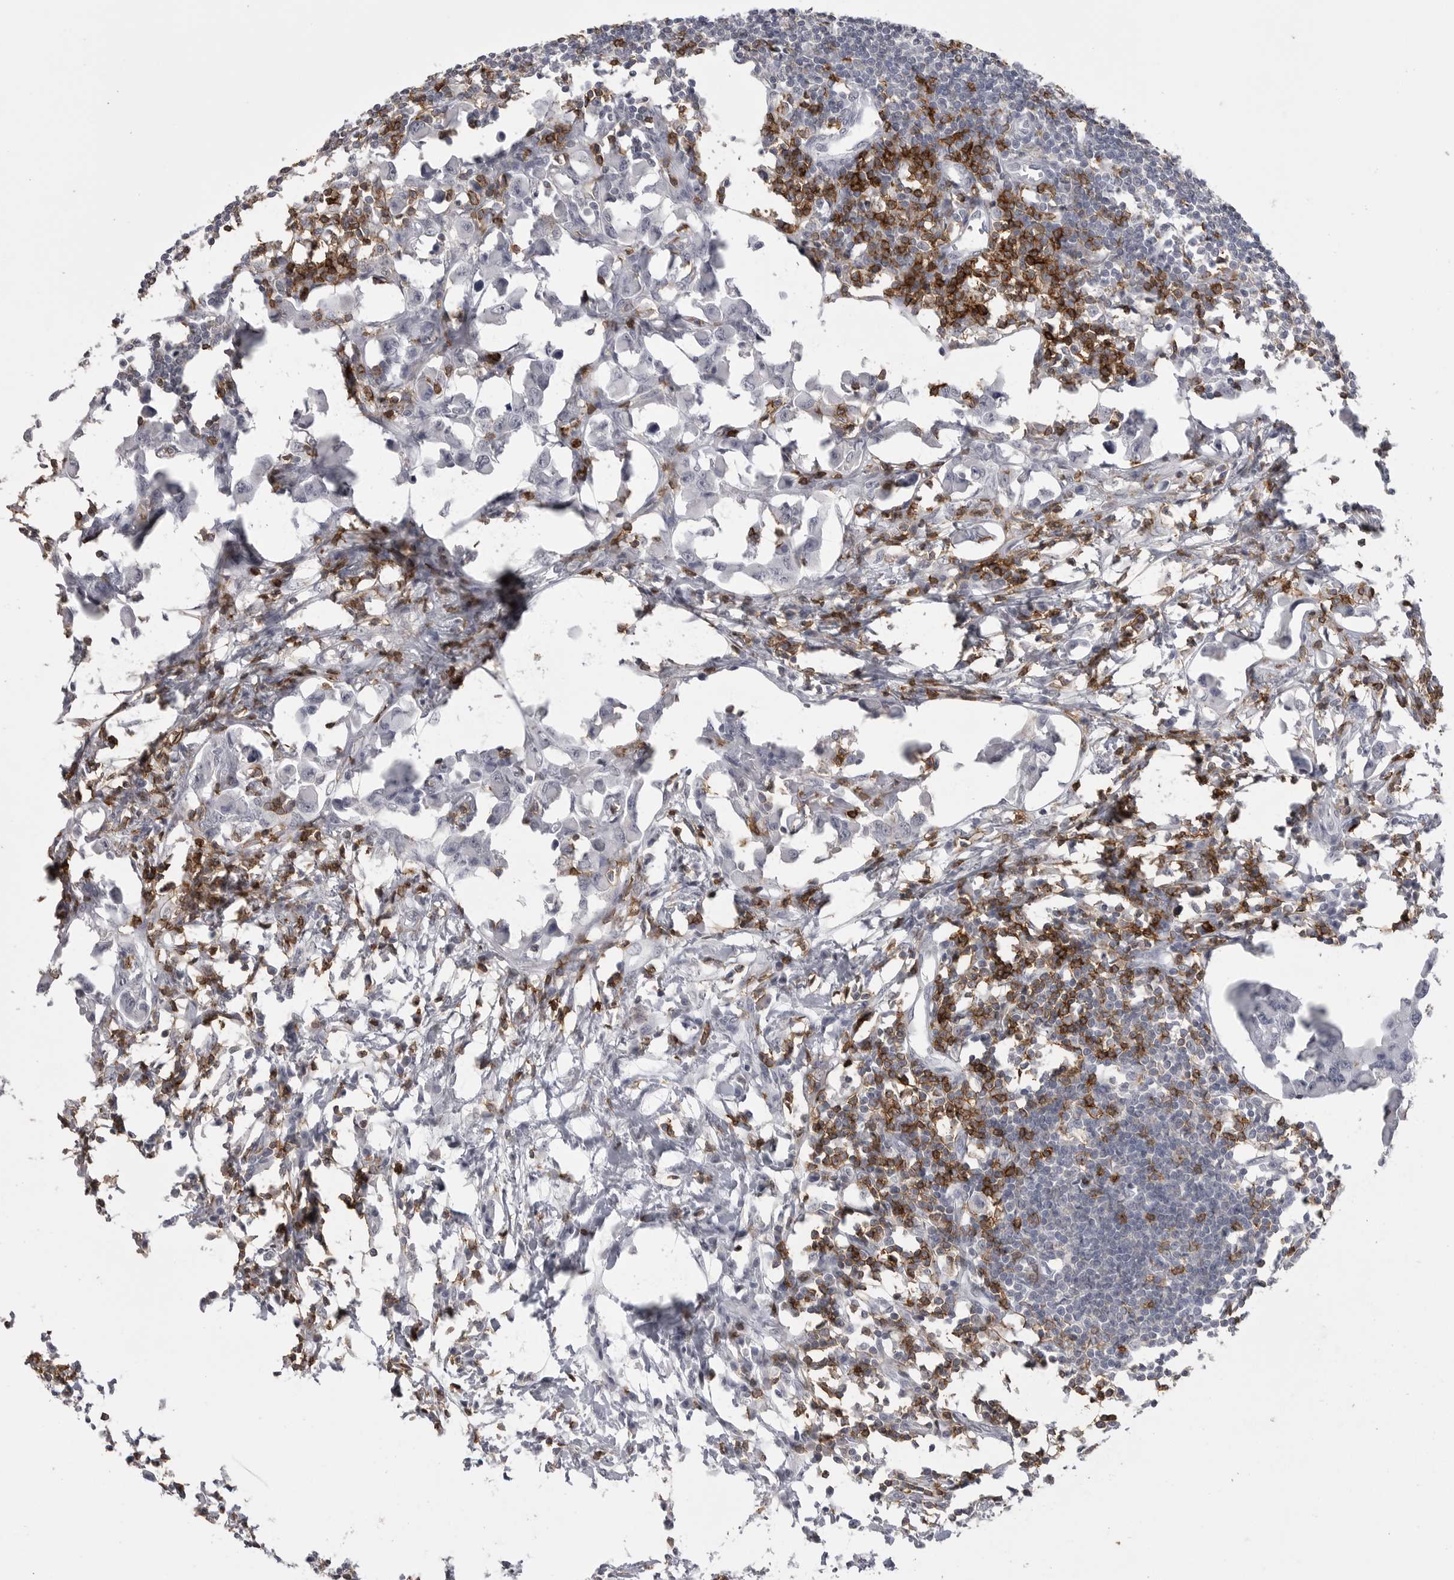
{"staining": {"intensity": "strong", "quantity": "25%-75%", "location": "cytoplasmic/membranous"}, "tissue": "lymph node", "cell_type": "Germinal center cells", "image_type": "normal", "snomed": [{"axis": "morphology", "description": "Normal tissue, NOS"}, {"axis": "morphology", "description": "Malignant melanoma, Metastatic site"}, {"axis": "topography", "description": "Lymph node"}], "caption": "An immunohistochemistry image of unremarkable tissue is shown. Protein staining in brown shows strong cytoplasmic/membranous positivity in lymph node within germinal center cells. (brown staining indicates protein expression, while blue staining denotes nuclei).", "gene": "ITGAL", "patient": {"sex": "male", "age": 41}}